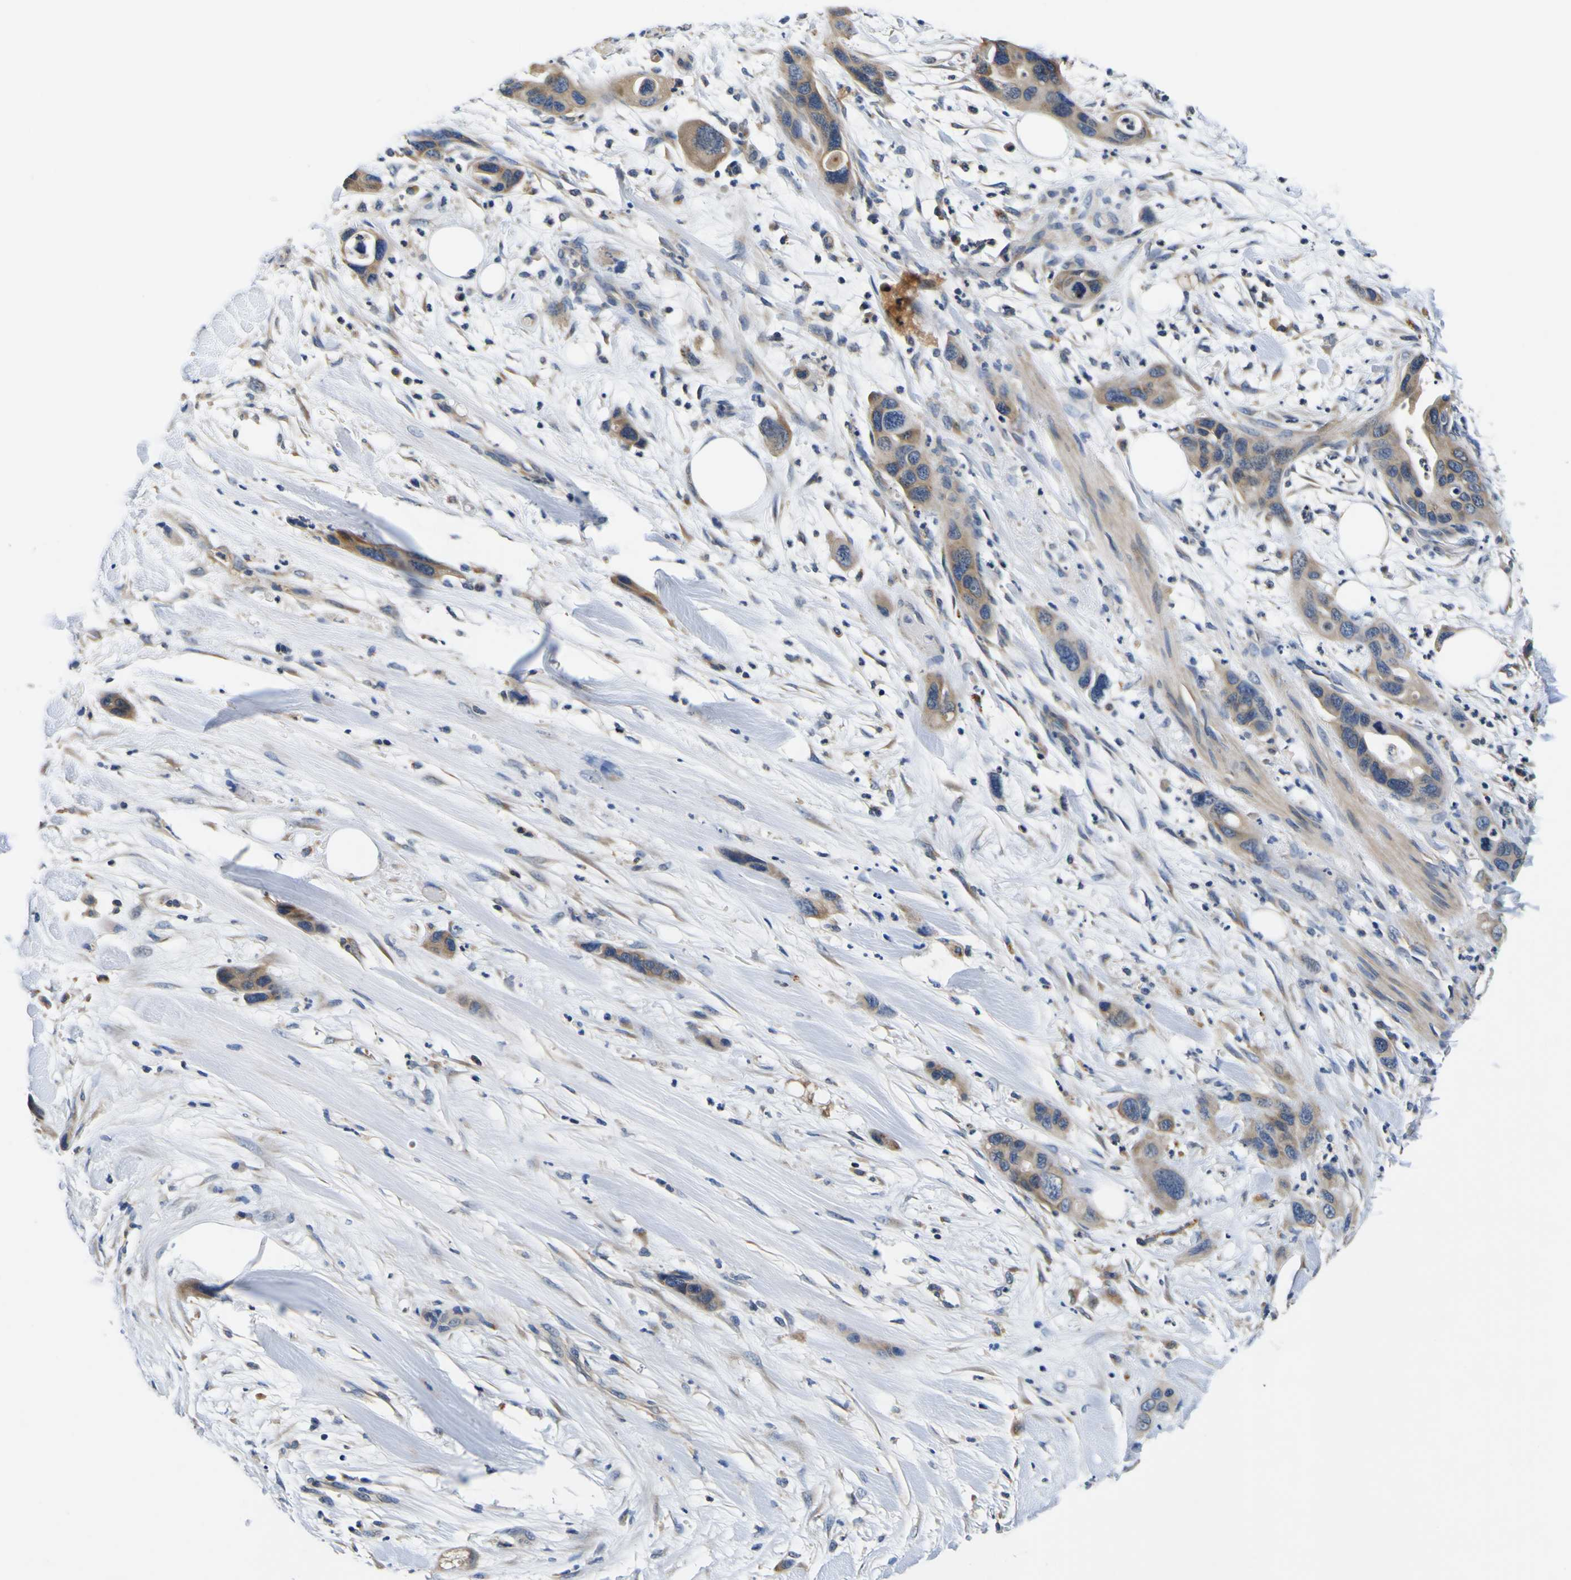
{"staining": {"intensity": "weak", "quantity": ">75%", "location": "cytoplasmic/membranous"}, "tissue": "pancreatic cancer", "cell_type": "Tumor cells", "image_type": "cancer", "snomed": [{"axis": "morphology", "description": "Adenocarcinoma, NOS"}, {"axis": "topography", "description": "Pancreas"}], "caption": "A high-resolution micrograph shows immunohistochemistry (IHC) staining of adenocarcinoma (pancreatic), which exhibits weak cytoplasmic/membranous staining in approximately >75% of tumor cells. Ihc stains the protein in brown and the nuclei are stained blue.", "gene": "TNIK", "patient": {"sex": "female", "age": 71}}